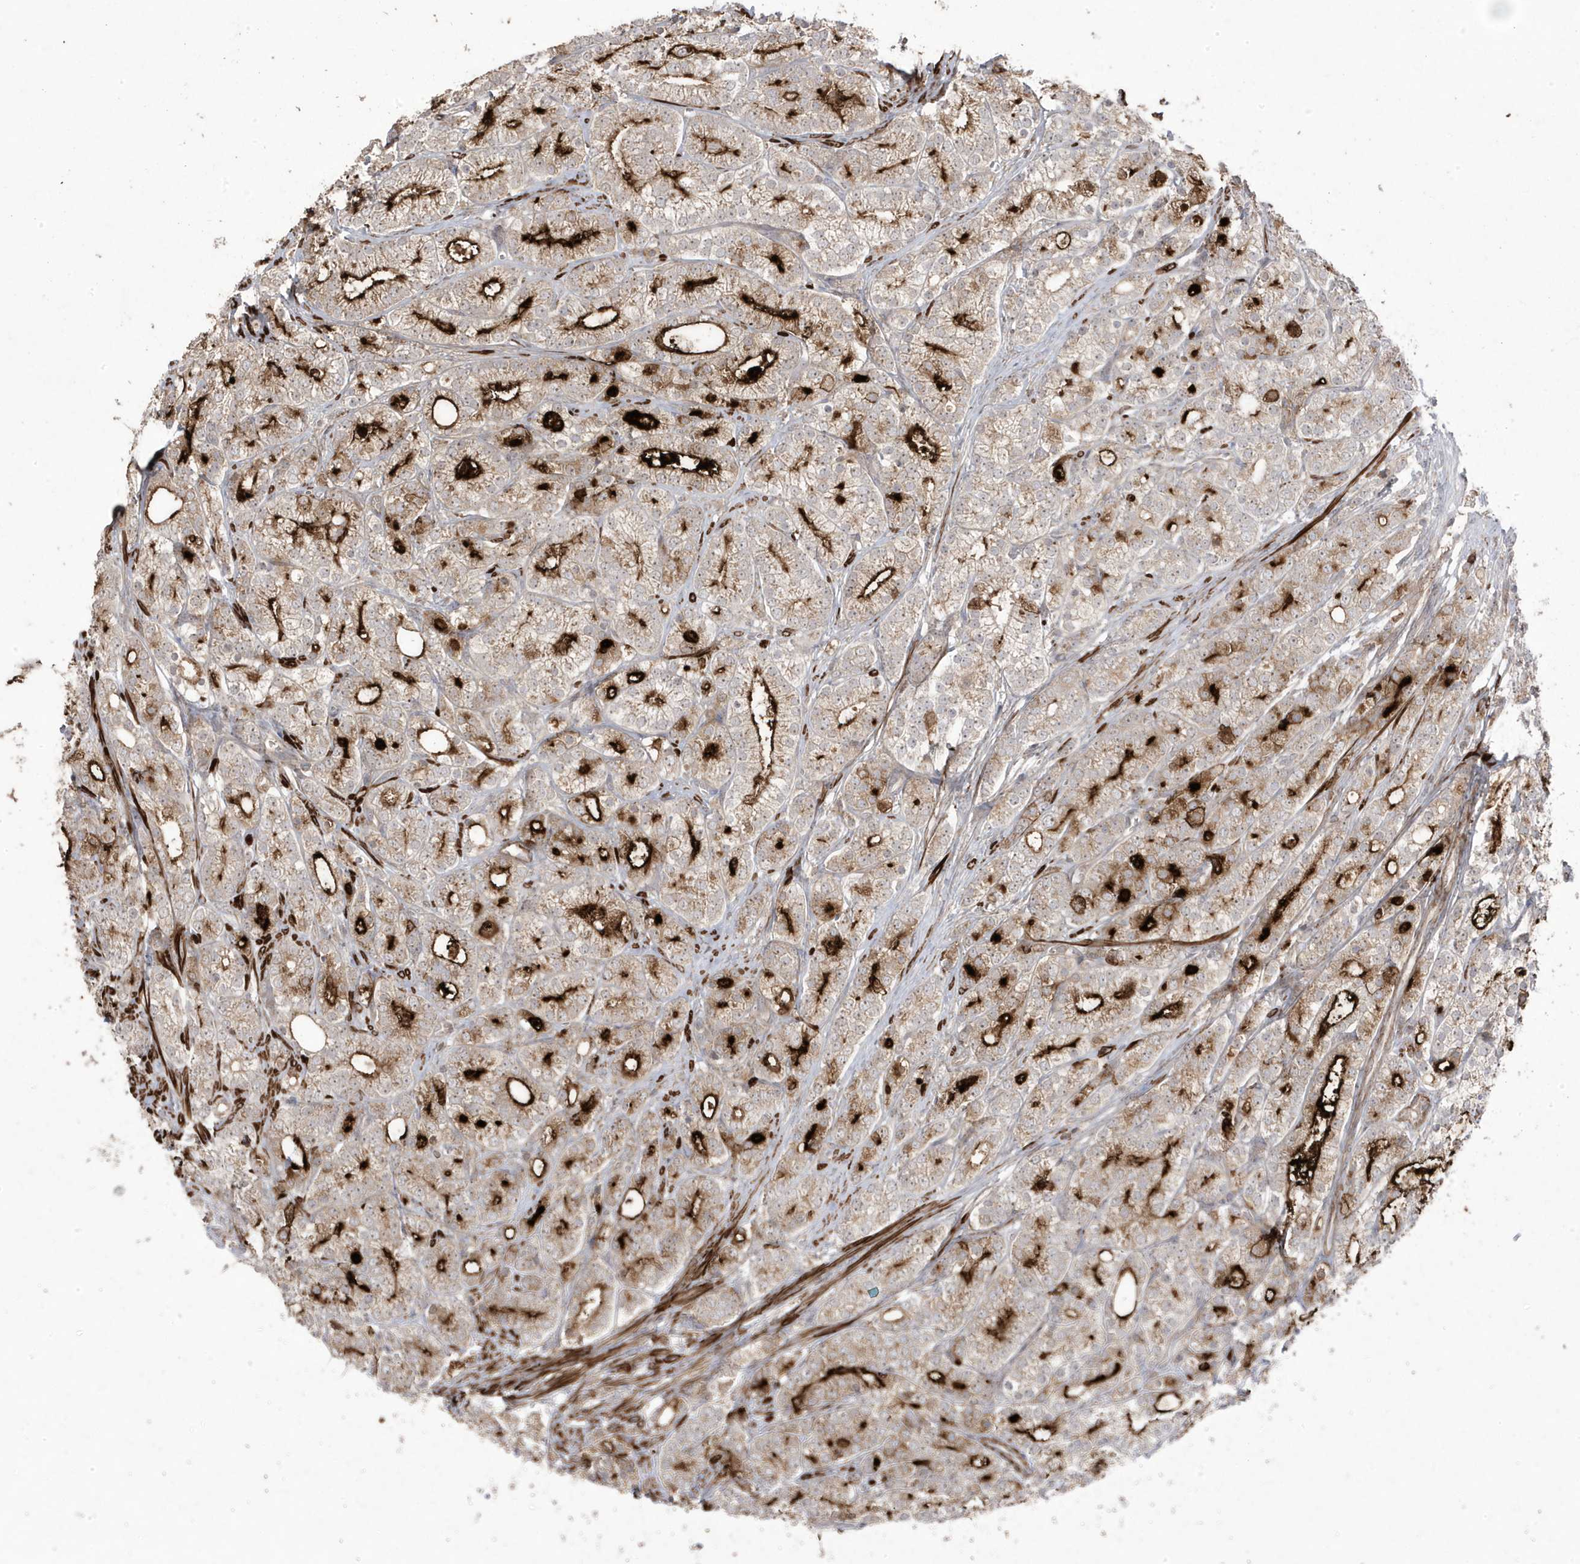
{"staining": {"intensity": "strong", "quantity": "25%-75%", "location": "cytoplasmic/membranous"}, "tissue": "prostate cancer", "cell_type": "Tumor cells", "image_type": "cancer", "snomed": [{"axis": "morphology", "description": "Adenocarcinoma, High grade"}, {"axis": "topography", "description": "Prostate"}], "caption": "Immunohistochemistry (DAB) staining of prostate cancer displays strong cytoplasmic/membranous protein expression in approximately 25%-75% of tumor cells. (DAB (3,3'-diaminobenzidine) IHC with brightfield microscopy, high magnification).", "gene": "CETN3", "patient": {"sex": "male", "age": 57}}